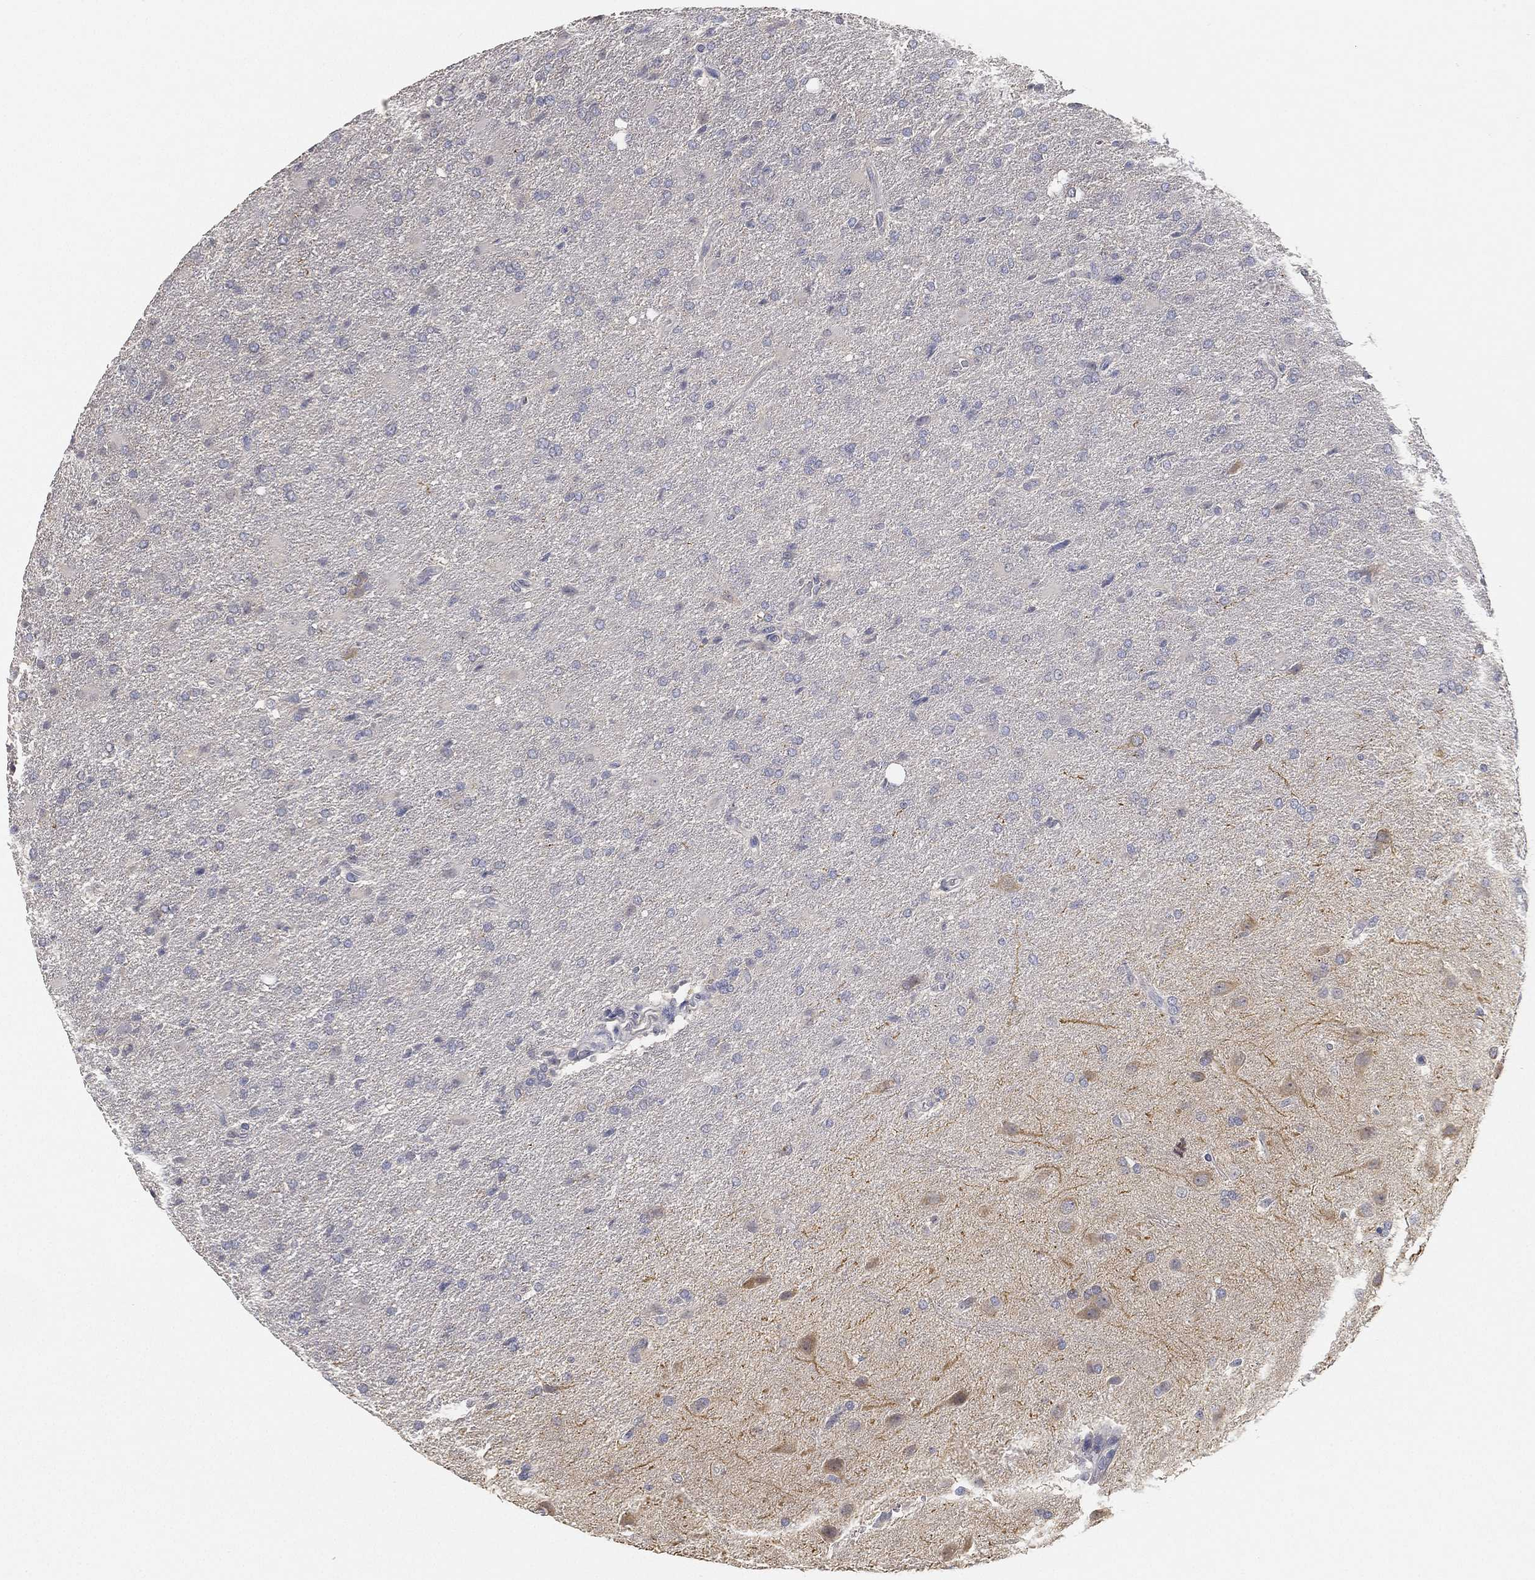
{"staining": {"intensity": "negative", "quantity": "none", "location": "none"}, "tissue": "glioma", "cell_type": "Tumor cells", "image_type": "cancer", "snomed": [{"axis": "morphology", "description": "Glioma, malignant, High grade"}, {"axis": "topography", "description": "Brain"}], "caption": "Immunohistochemistry (IHC) photomicrograph of neoplastic tissue: human malignant glioma (high-grade) stained with DAB shows no significant protein staining in tumor cells.", "gene": "GPR61", "patient": {"sex": "male", "age": 68}}